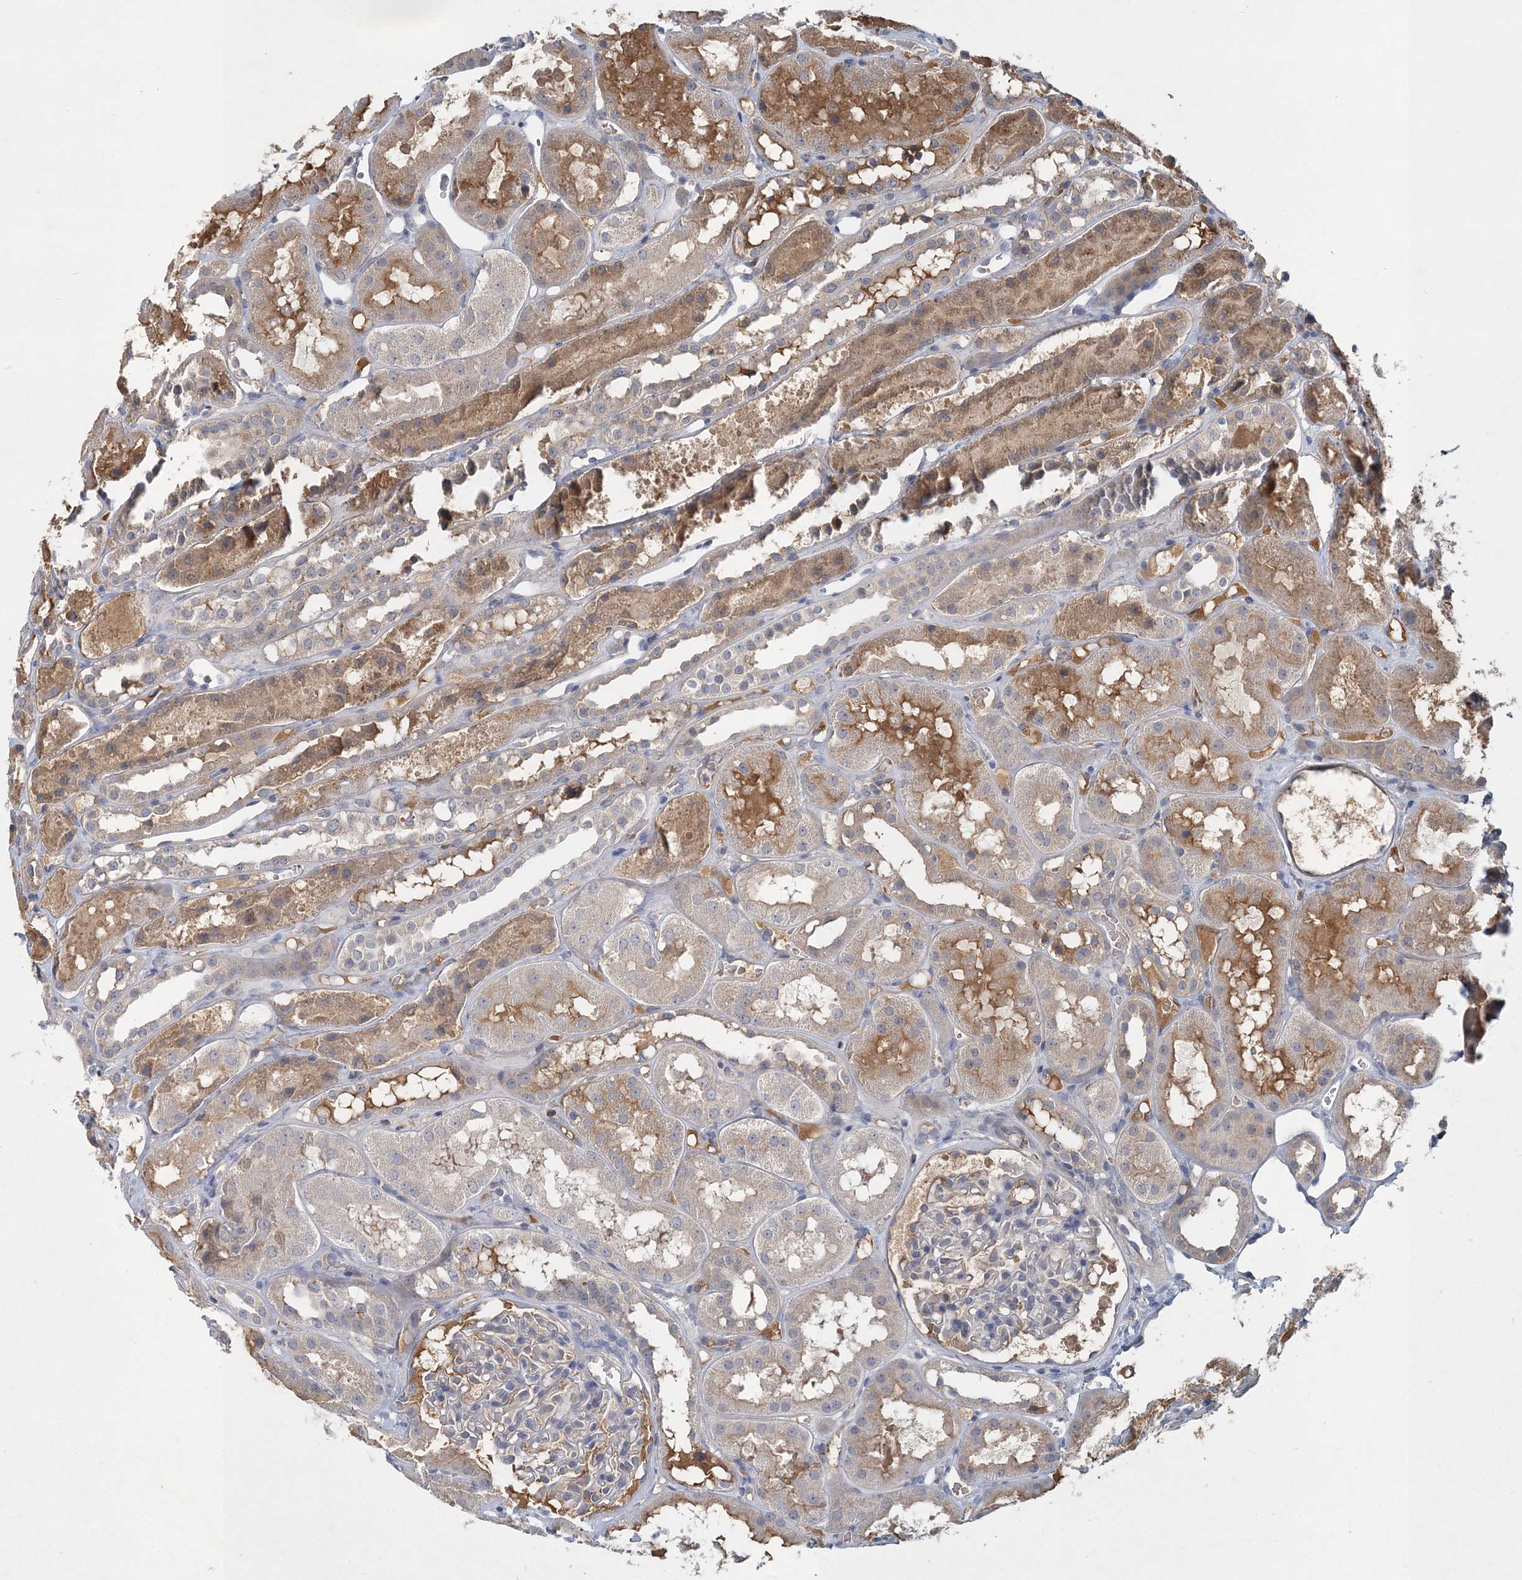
{"staining": {"intensity": "negative", "quantity": "none", "location": "none"}, "tissue": "kidney", "cell_type": "Cells in glomeruli", "image_type": "normal", "snomed": [{"axis": "morphology", "description": "Normal tissue, NOS"}, {"axis": "topography", "description": "Kidney"}], "caption": "Cells in glomeruli are negative for protein expression in normal human kidney. The staining is performed using DAB (3,3'-diaminobenzidine) brown chromogen with nuclei counter-stained in using hematoxylin.", "gene": "RNF25", "patient": {"sex": "male", "age": 16}}